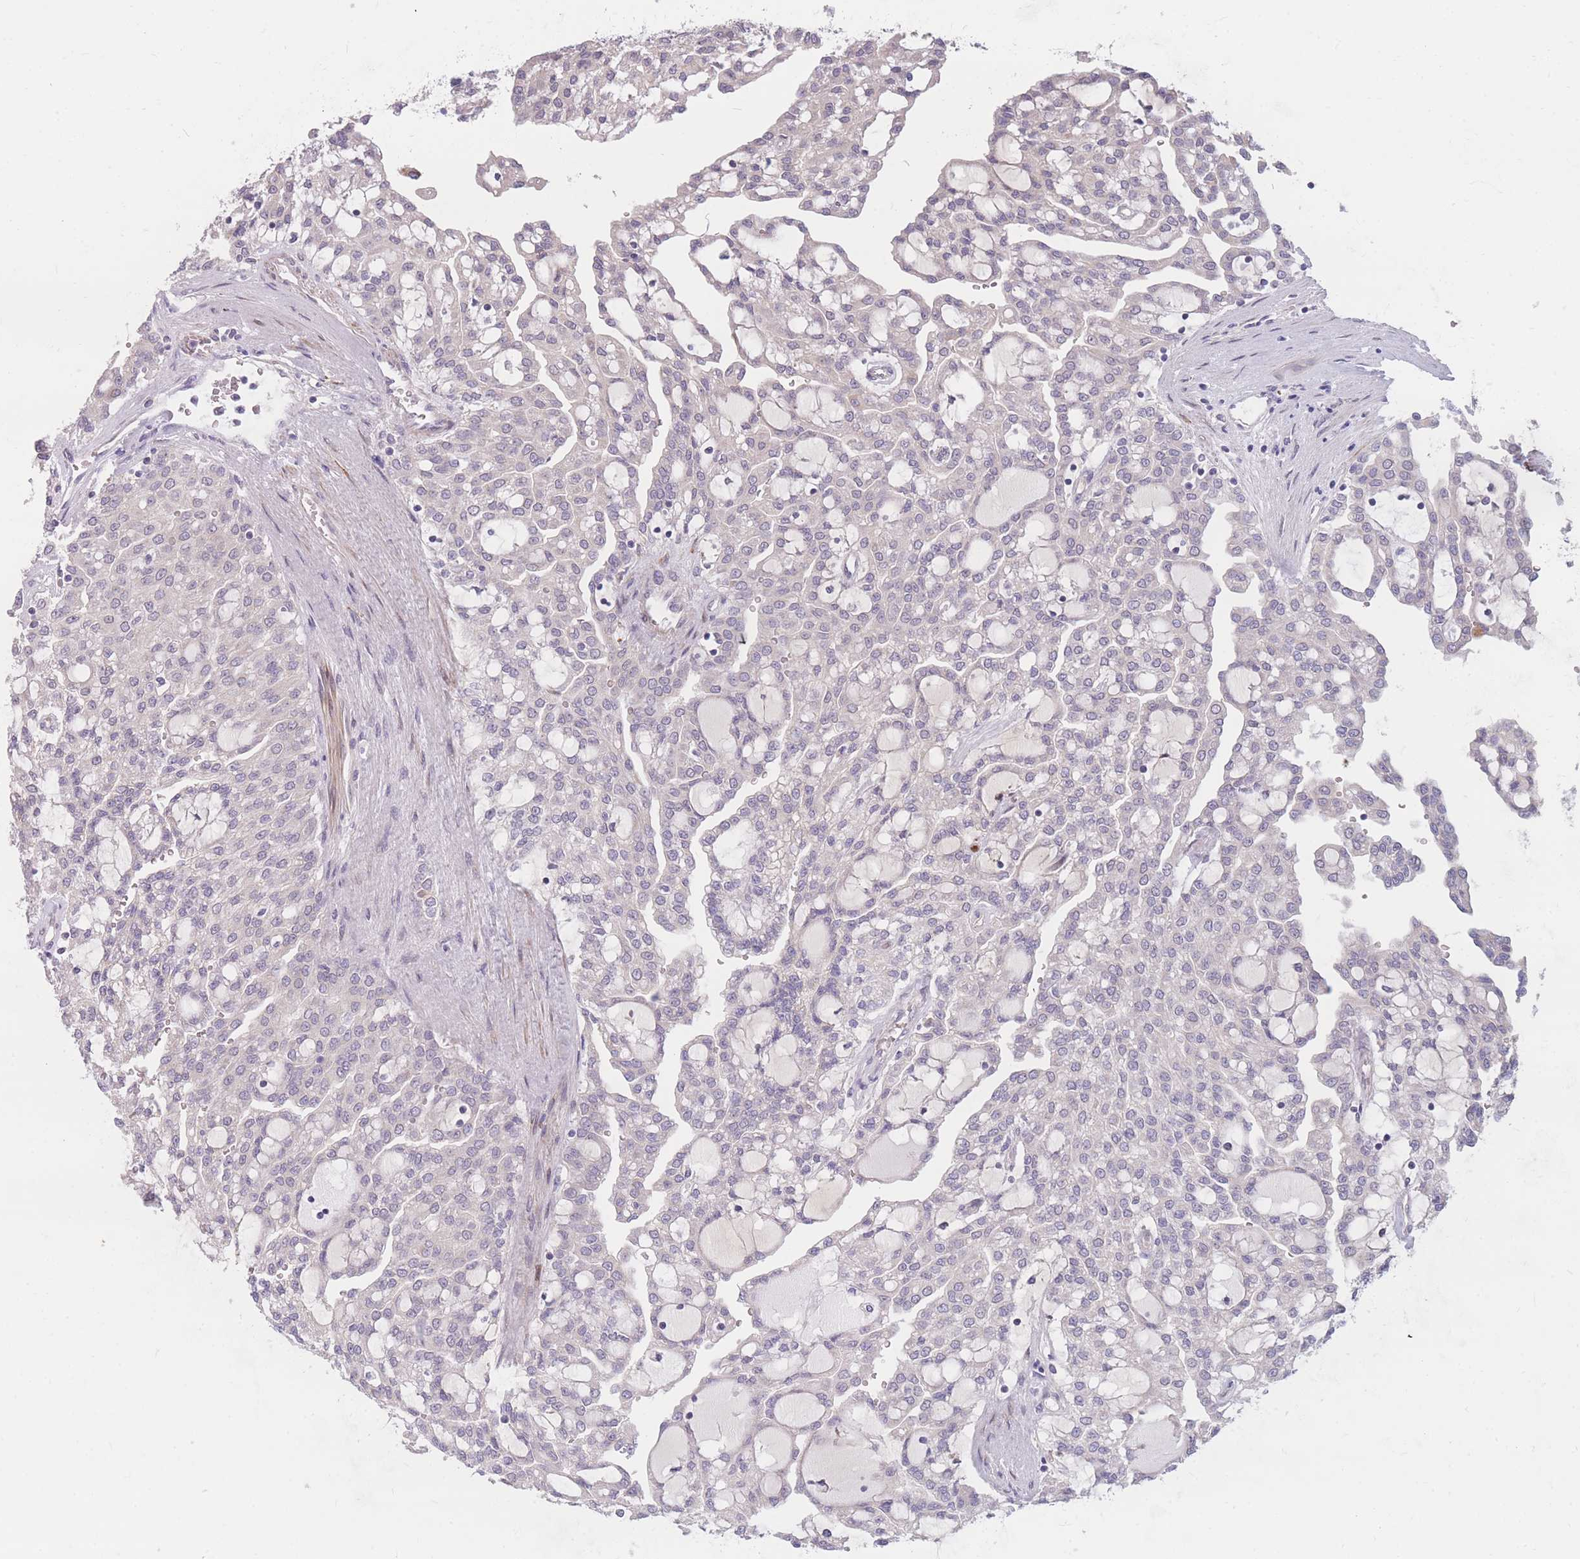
{"staining": {"intensity": "negative", "quantity": "none", "location": "none"}, "tissue": "renal cancer", "cell_type": "Tumor cells", "image_type": "cancer", "snomed": [{"axis": "morphology", "description": "Adenocarcinoma, NOS"}, {"axis": "topography", "description": "Kidney"}], "caption": "Immunohistochemistry image of human adenocarcinoma (renal) stained for a protein (brown), which reveals no staining in tumor cells.", "gene": "CCNQ", "patient": {"sex": "male", "age": 63}}